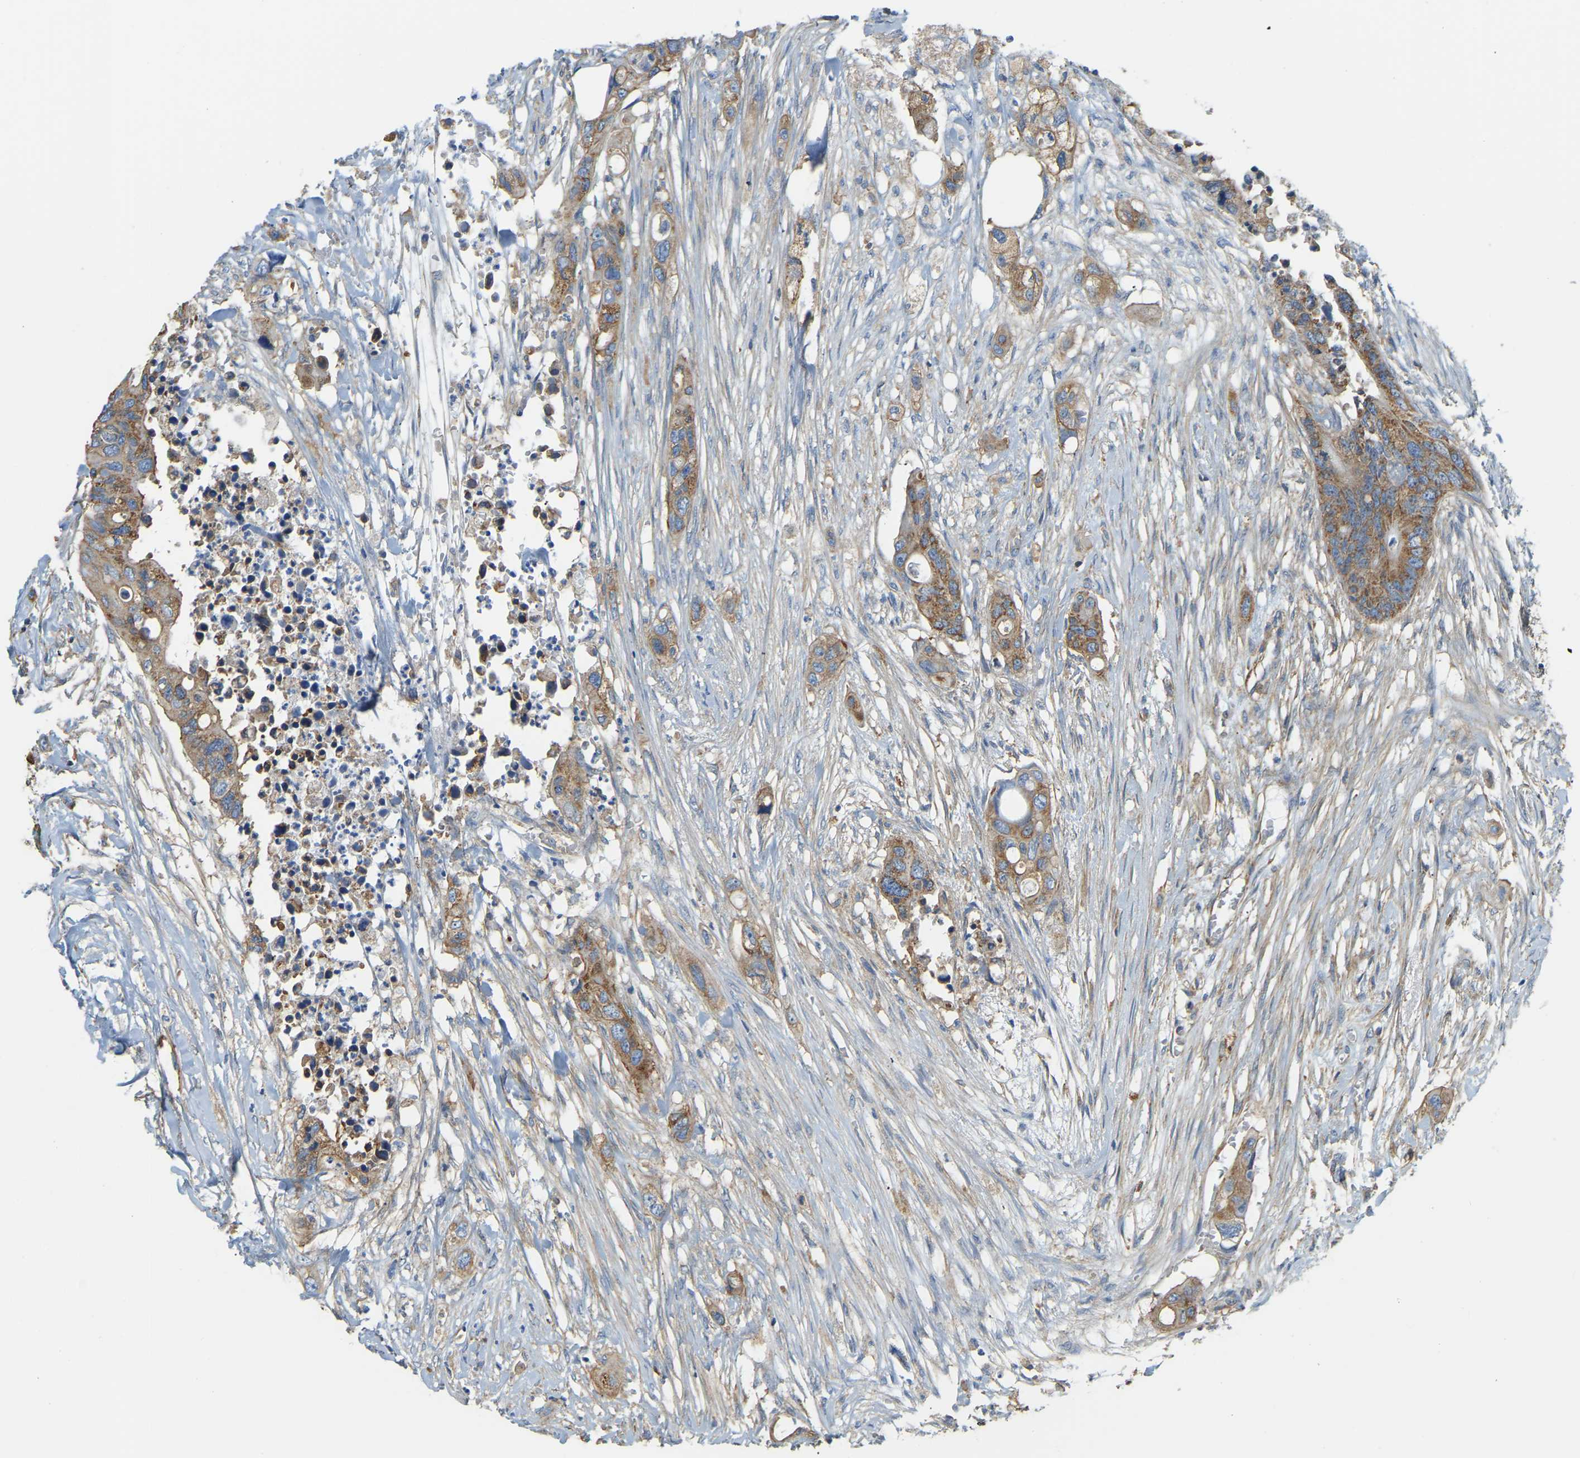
{"staining": {"intensity": "moderate", "quantity": ">75%", "location": "cytoplasmic/membranous"}, "tissue": "colorectal cancer", "cell_type": "Tumor cells", "image_type": "cancer", "snomed": [{"axis": "morphology", "description": "Adenocarcinoma, NOS"}, {"axis": "topography", "description": "Colon"}], "caption": "Colorectal adenocarcinoma tissue displays moderate cytoplasmic/membranous expression in approximately >75% of tumor cells, visualized by immunohistochemistry.", "gene": "AHNAK", "patient": {"sex": "female", "age": 57}}